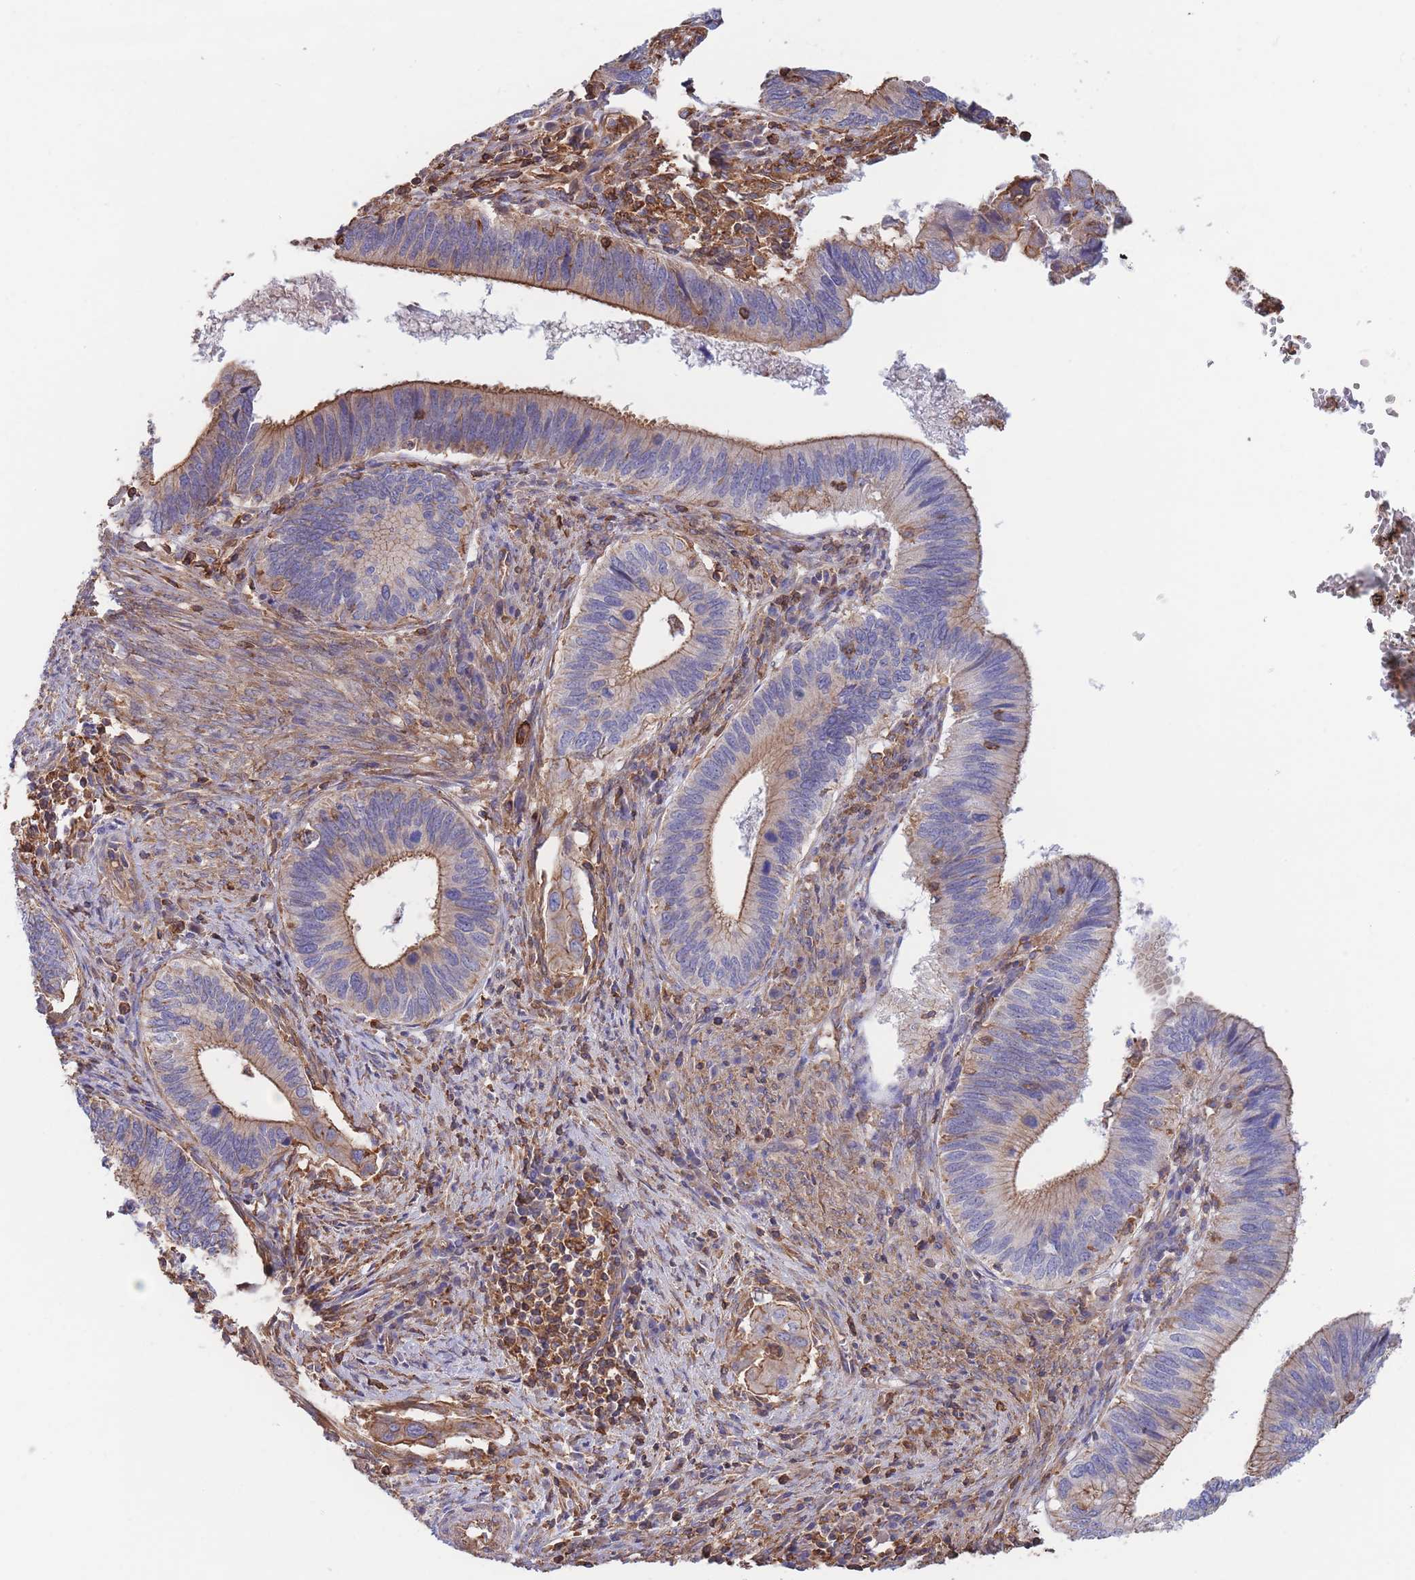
{"staining": {"intensity": "moderate", "quantity": "25%-75%", "location": "cytoplasmic/membranous"}, "tissue": "cervical cancer", "cell_type": "Tumor cells", "image_type": "cancer", "snomed": [{"axis": "morphology", "description": "Adenocarcinoma, NOS"}, {"axis": "topography", "description": "Cervix"}], "caption": "Immunohistochemistry (IHC) of human cervical adenocarcinoma reveals medium levels of moderate cytoplasmic/membranous expression in approximately 25%-75% of tumor cells.", "gene": "LRRN4CL", "patient": {"sex": "female", "age": 42}}